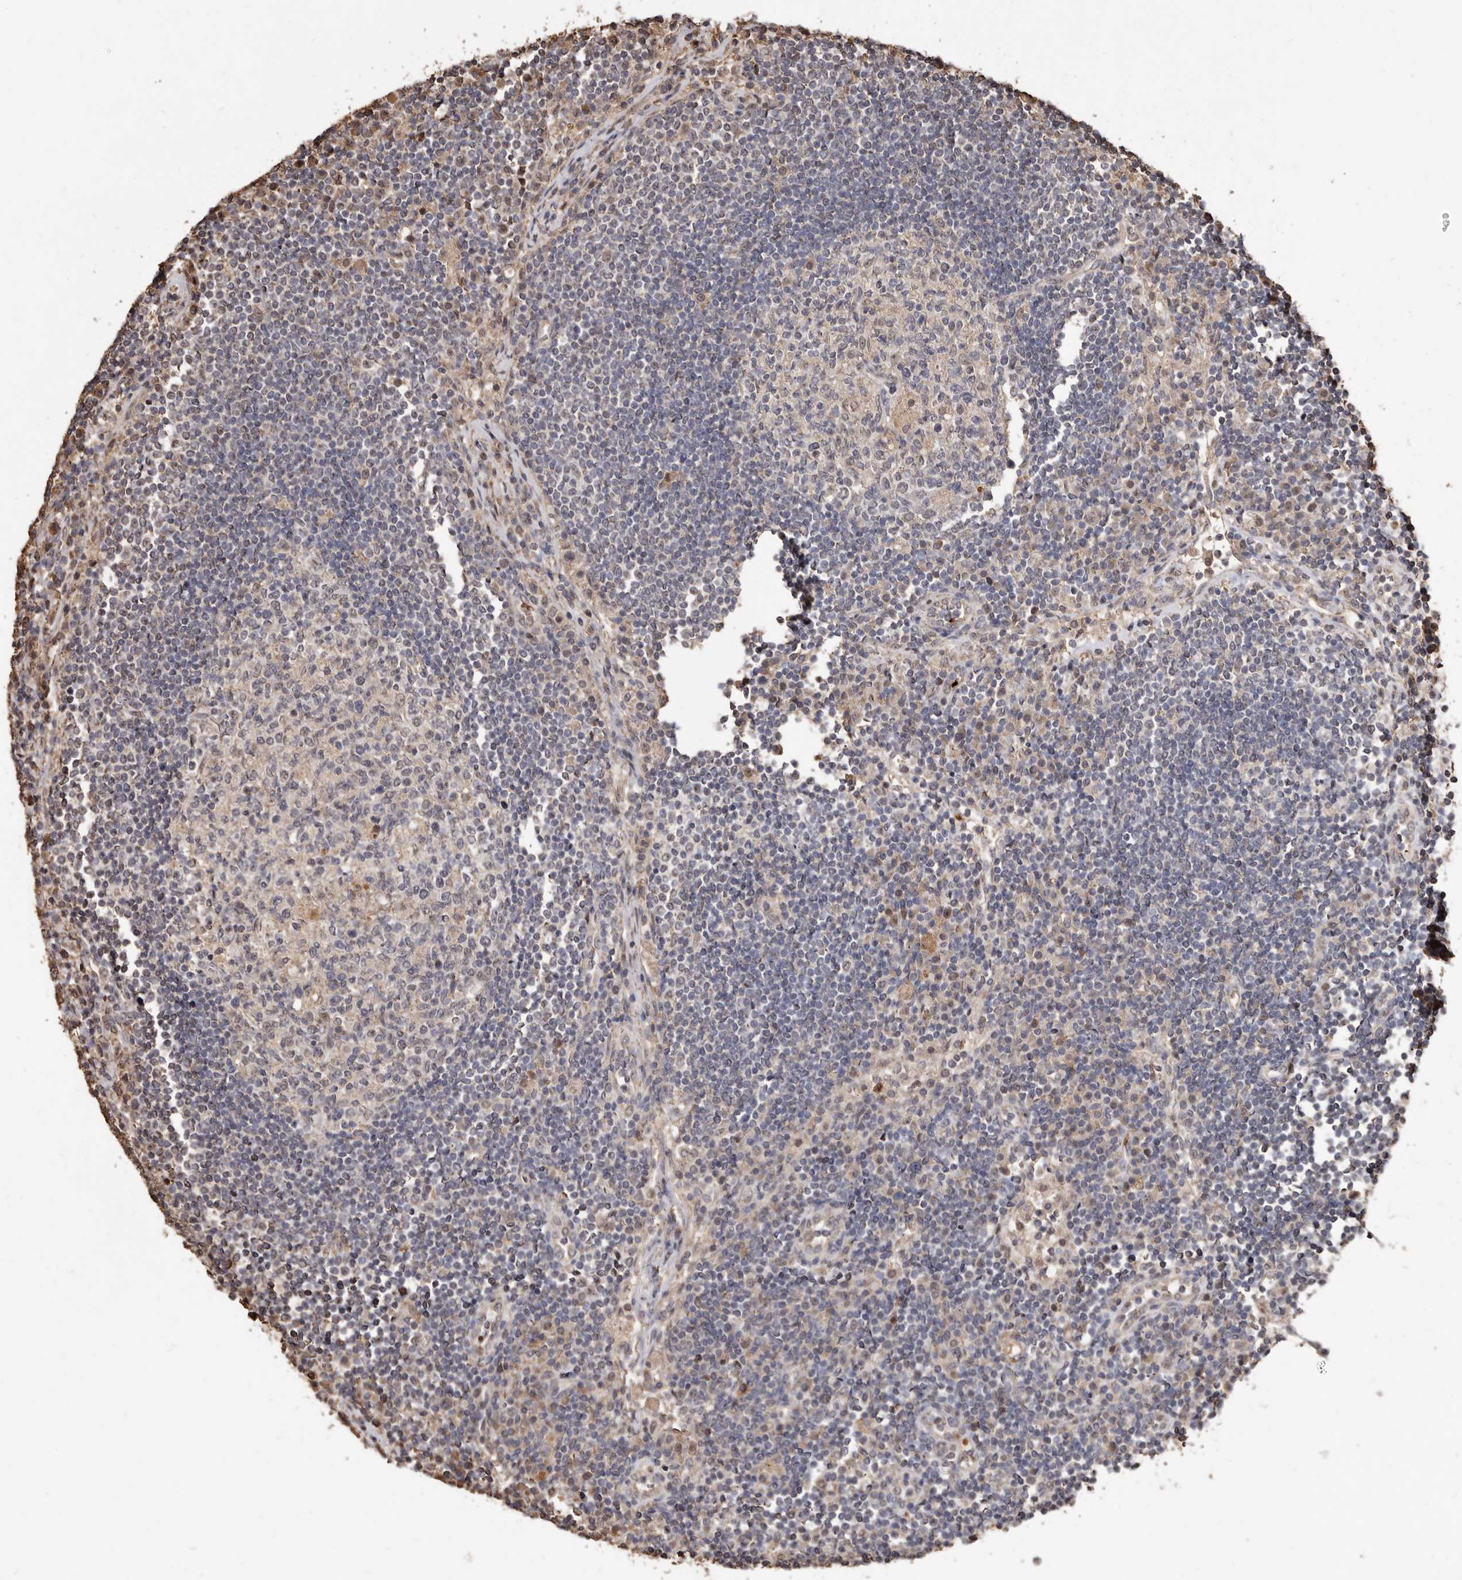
{"staining": {"intensity": "weak", "quantity": "<25%", "location": "cytoplasmic/membranous"}, "tissue": "lymph node", "cell_type": "Germinal center cells", "image_type": "normal", "snomed": [{"axis": "morphology", "description": "Normal tissue, NOS"}, {"axis": "topography", "description": "Lymph node"}], "caption": "This is a micrograph of immunohistochemistry (IHC) staining of unremarkable lymph node, which shows no expression in germinal center cells. Brightfield microscopy of IHC stained with DAB (3,3'-diaminobenzidine) (brown) and hematoxylin (blue), captured at high magnification.", "gene": "GRAMD2A", "patient": {"sex": "female", "age": 53}}